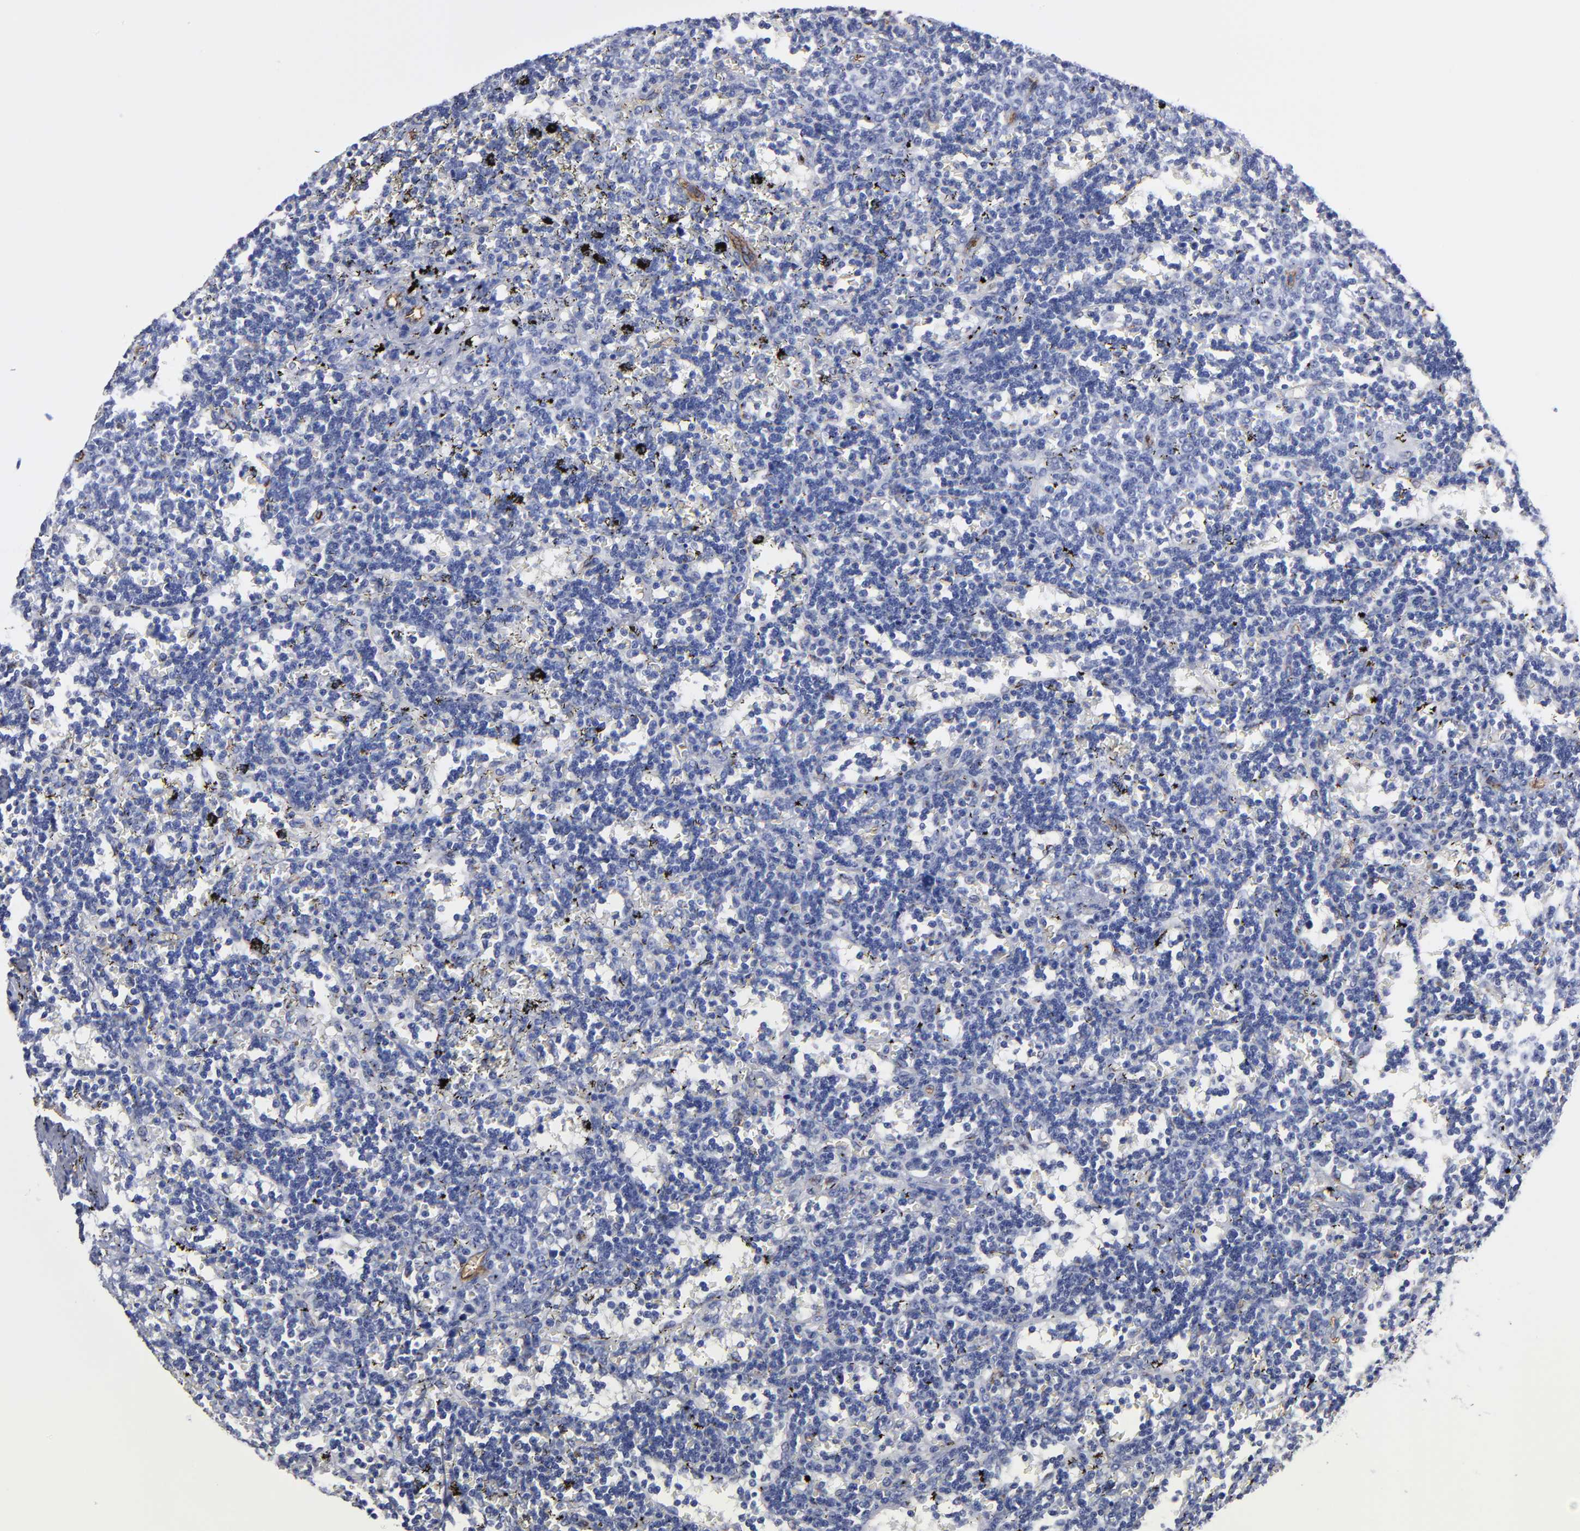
{"staining": {"intensity": "negative", "quantity": "none", "location": "none"}, "tissue": "lymphoma", "cell_type": "Tumor cells", "image_type": "cancer", "snomed": [{"axis": "morphology", "description": "Malignant lymphoma, non-Hodgkin's type, Low grade"}, {"axis": "topography", "description": "Spleen"}], "caption": "Immunohistochemistry of lymphoma exhibits no expression in tumor cells.", "gene": "TM4SF1", "patient": {"sex": "male", "age": 60}}